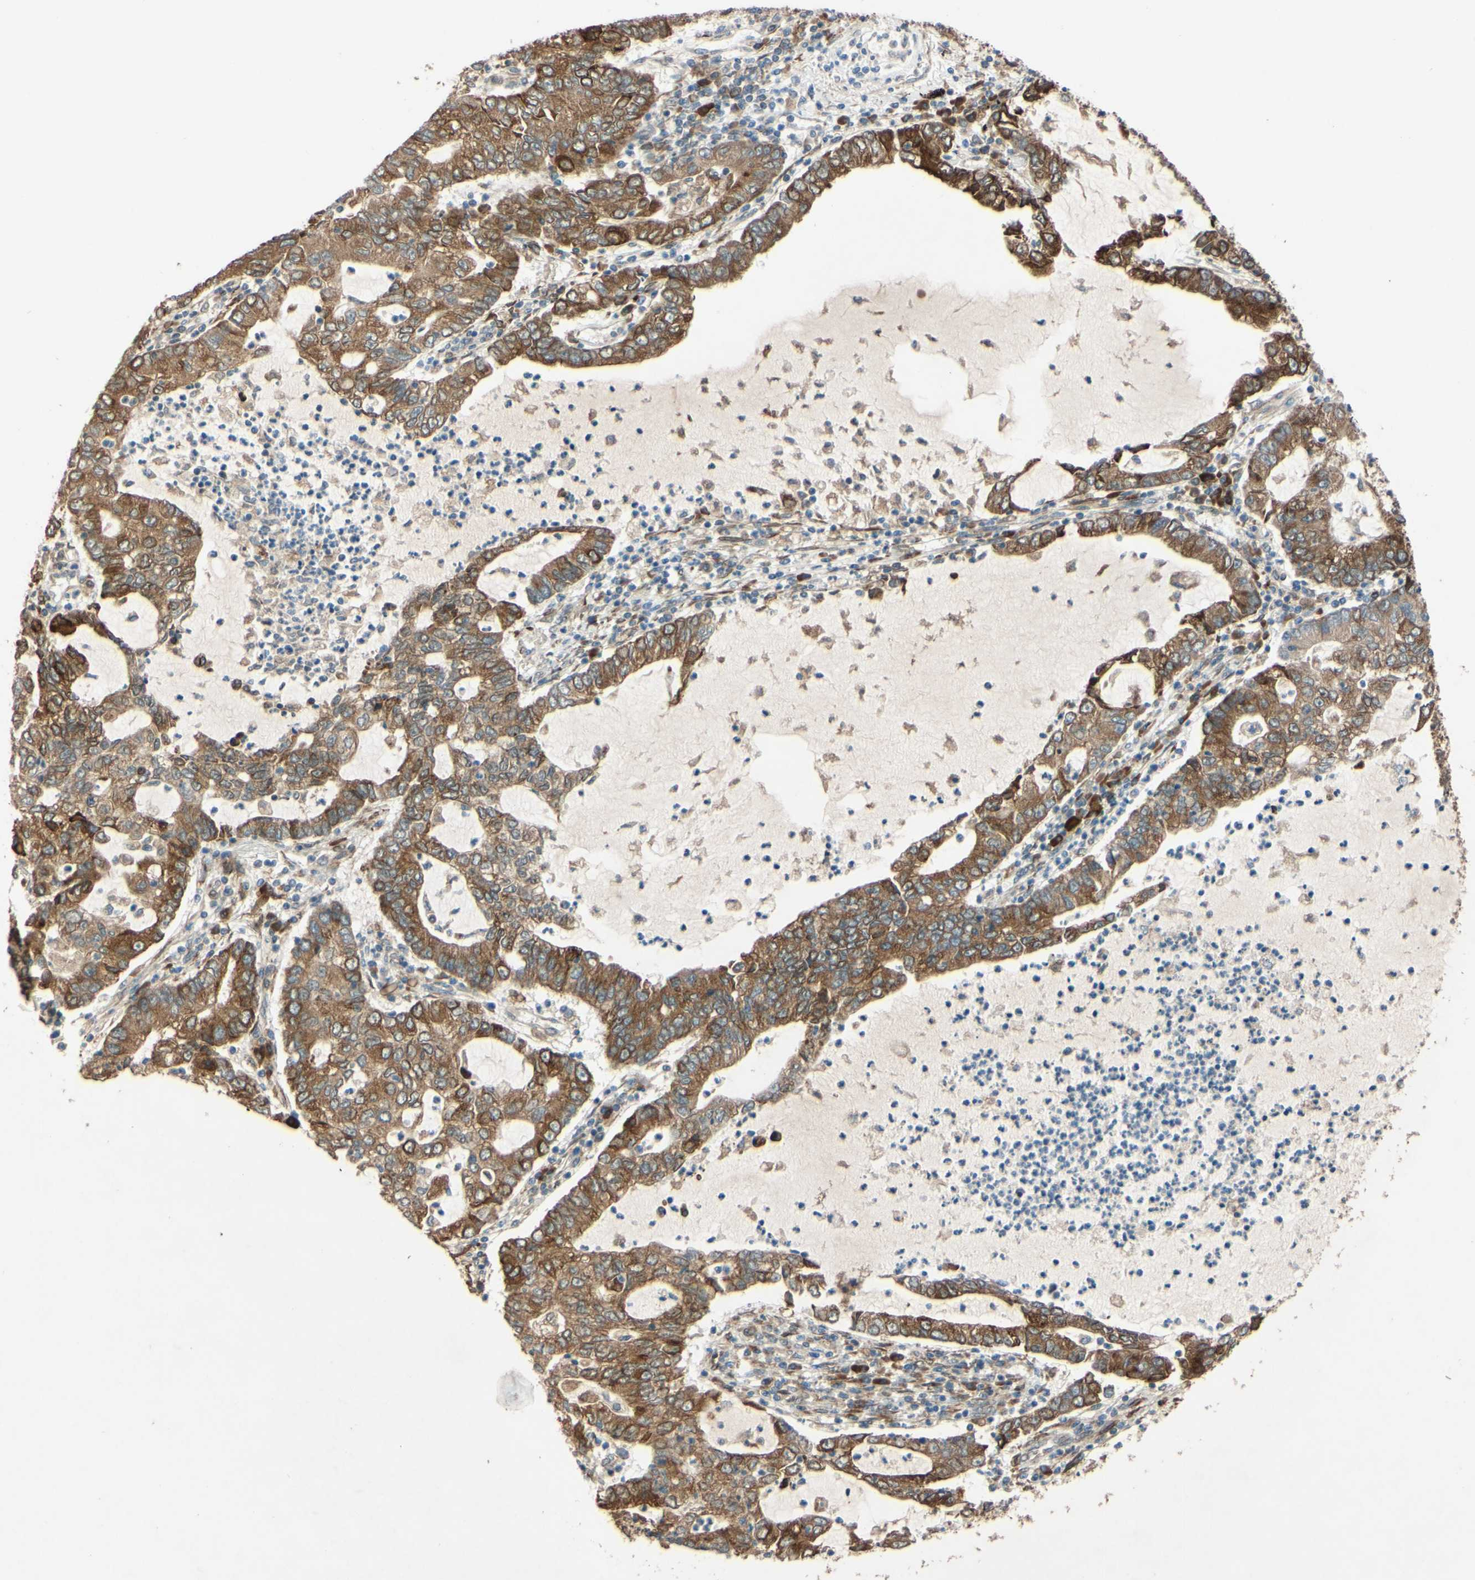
{"staining": {"intensity": "strong", "quantity": ">75%", "location": "cytoplasmic/membranous,nuclear"}, "tissue": "lung cancer", "cell_type": "Tumor cells", "image_type": "cancer", "snomed": [{"axis": "morphology", "description": "Adenocarcinoma, NOS"}, {"axis": "topography", "description": "Lung"}], "caption": "Lung cancer stained for a protein displays strong cytoplasmic/membranous and nuclear positivity in tumor cells.", "gene": "PTPRU", "patient": {"sex": "female", "age": 51}}